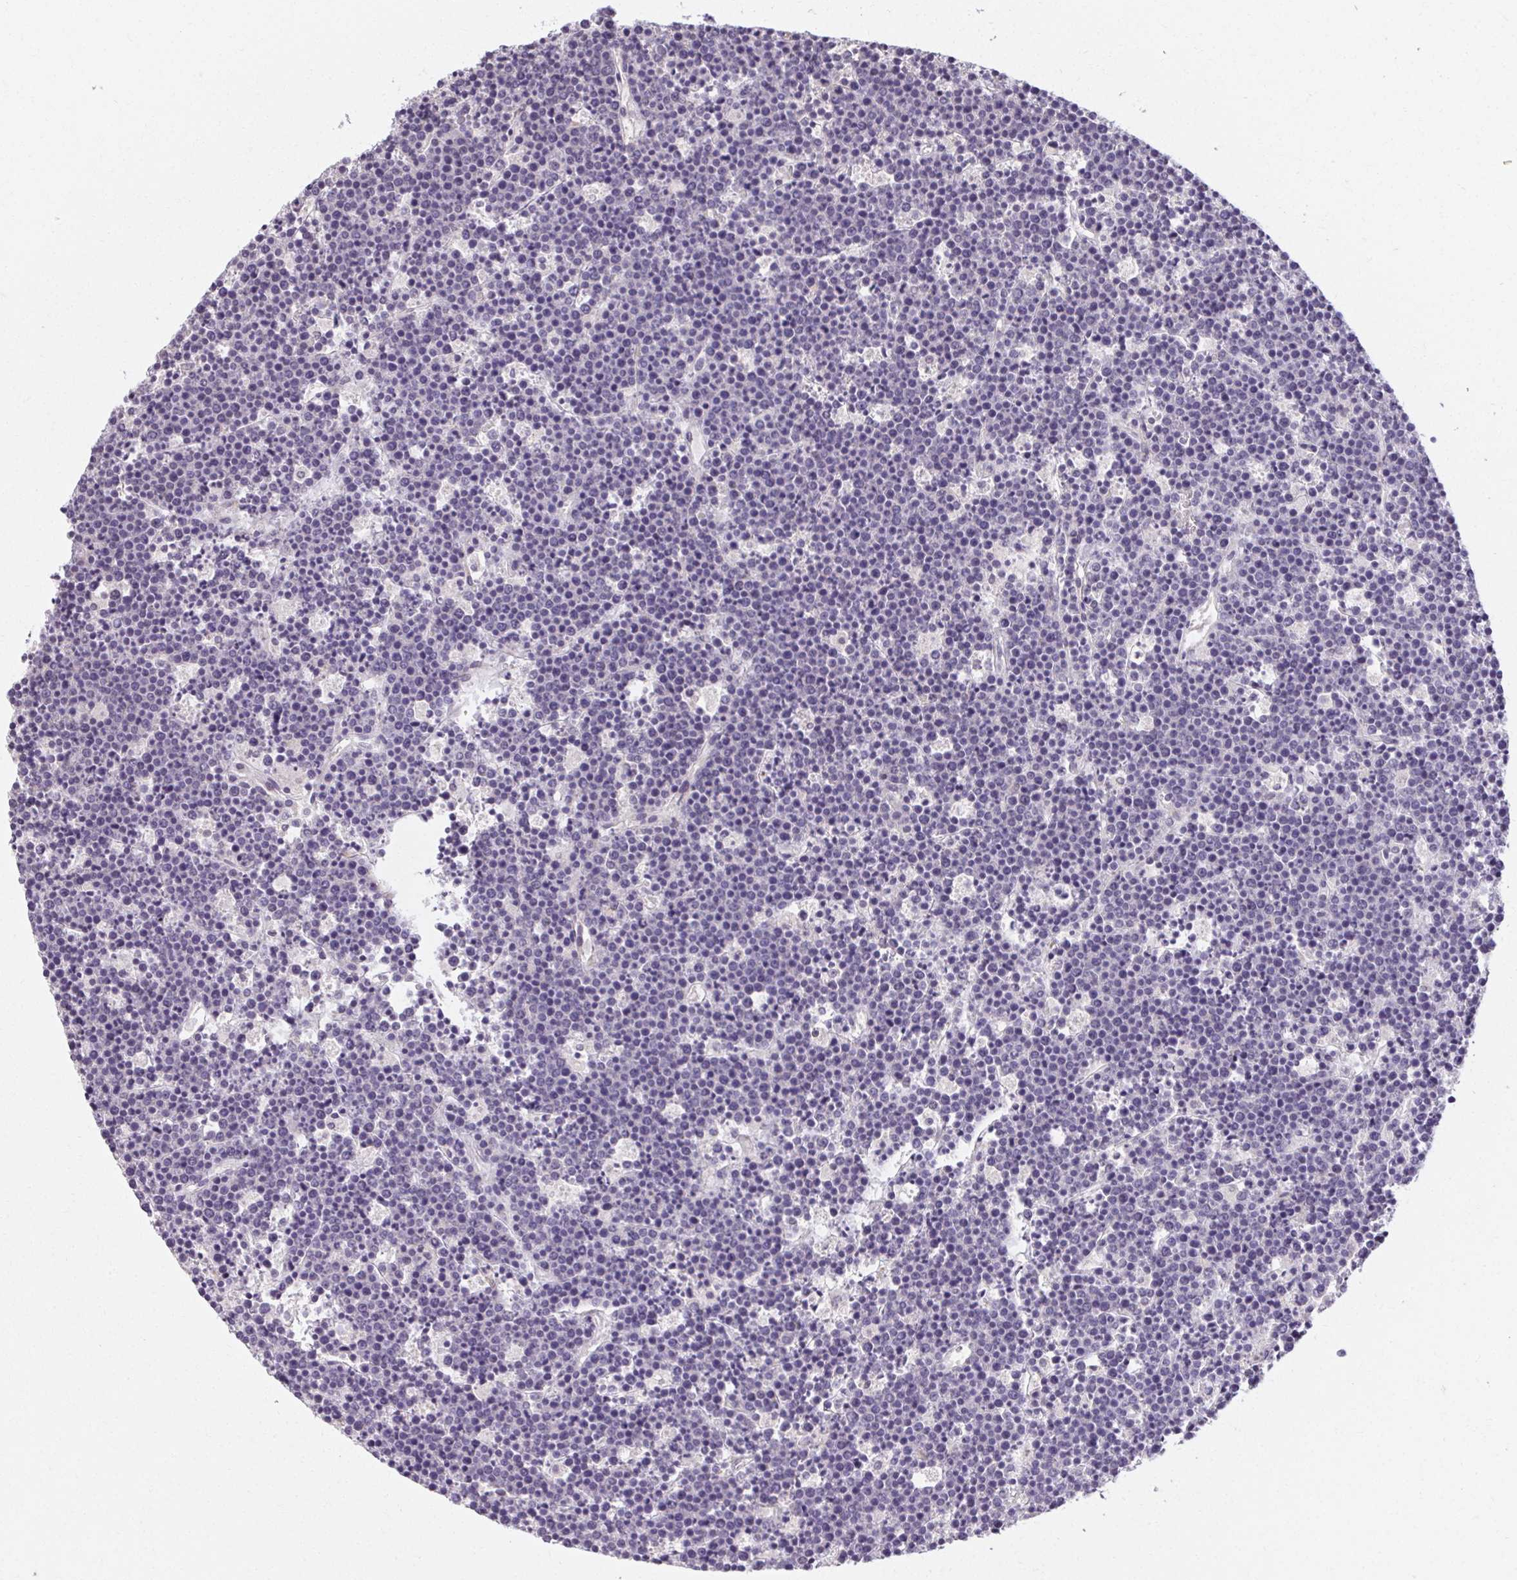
{"staining": {"intensity": "negative", "quantity": "none", "location": "none"}, "tissue": "lymphoma", "cell_type": "Tumor cells", "image_type": "cancer", "snomed": [{"axis": "morphology", "description": "Malignant lymphoma, non-Hodgkin's type, High grade"}, {"axis": "topography", "description": "Ovary"}], "caption": "Micrograph shows no protein staining in tumor cells of high-grade malignant lymphoma, non-Hodgkin's type tissue.", "gene": "TMEM52B", "patient": {"sex": "female", "age": 56}}